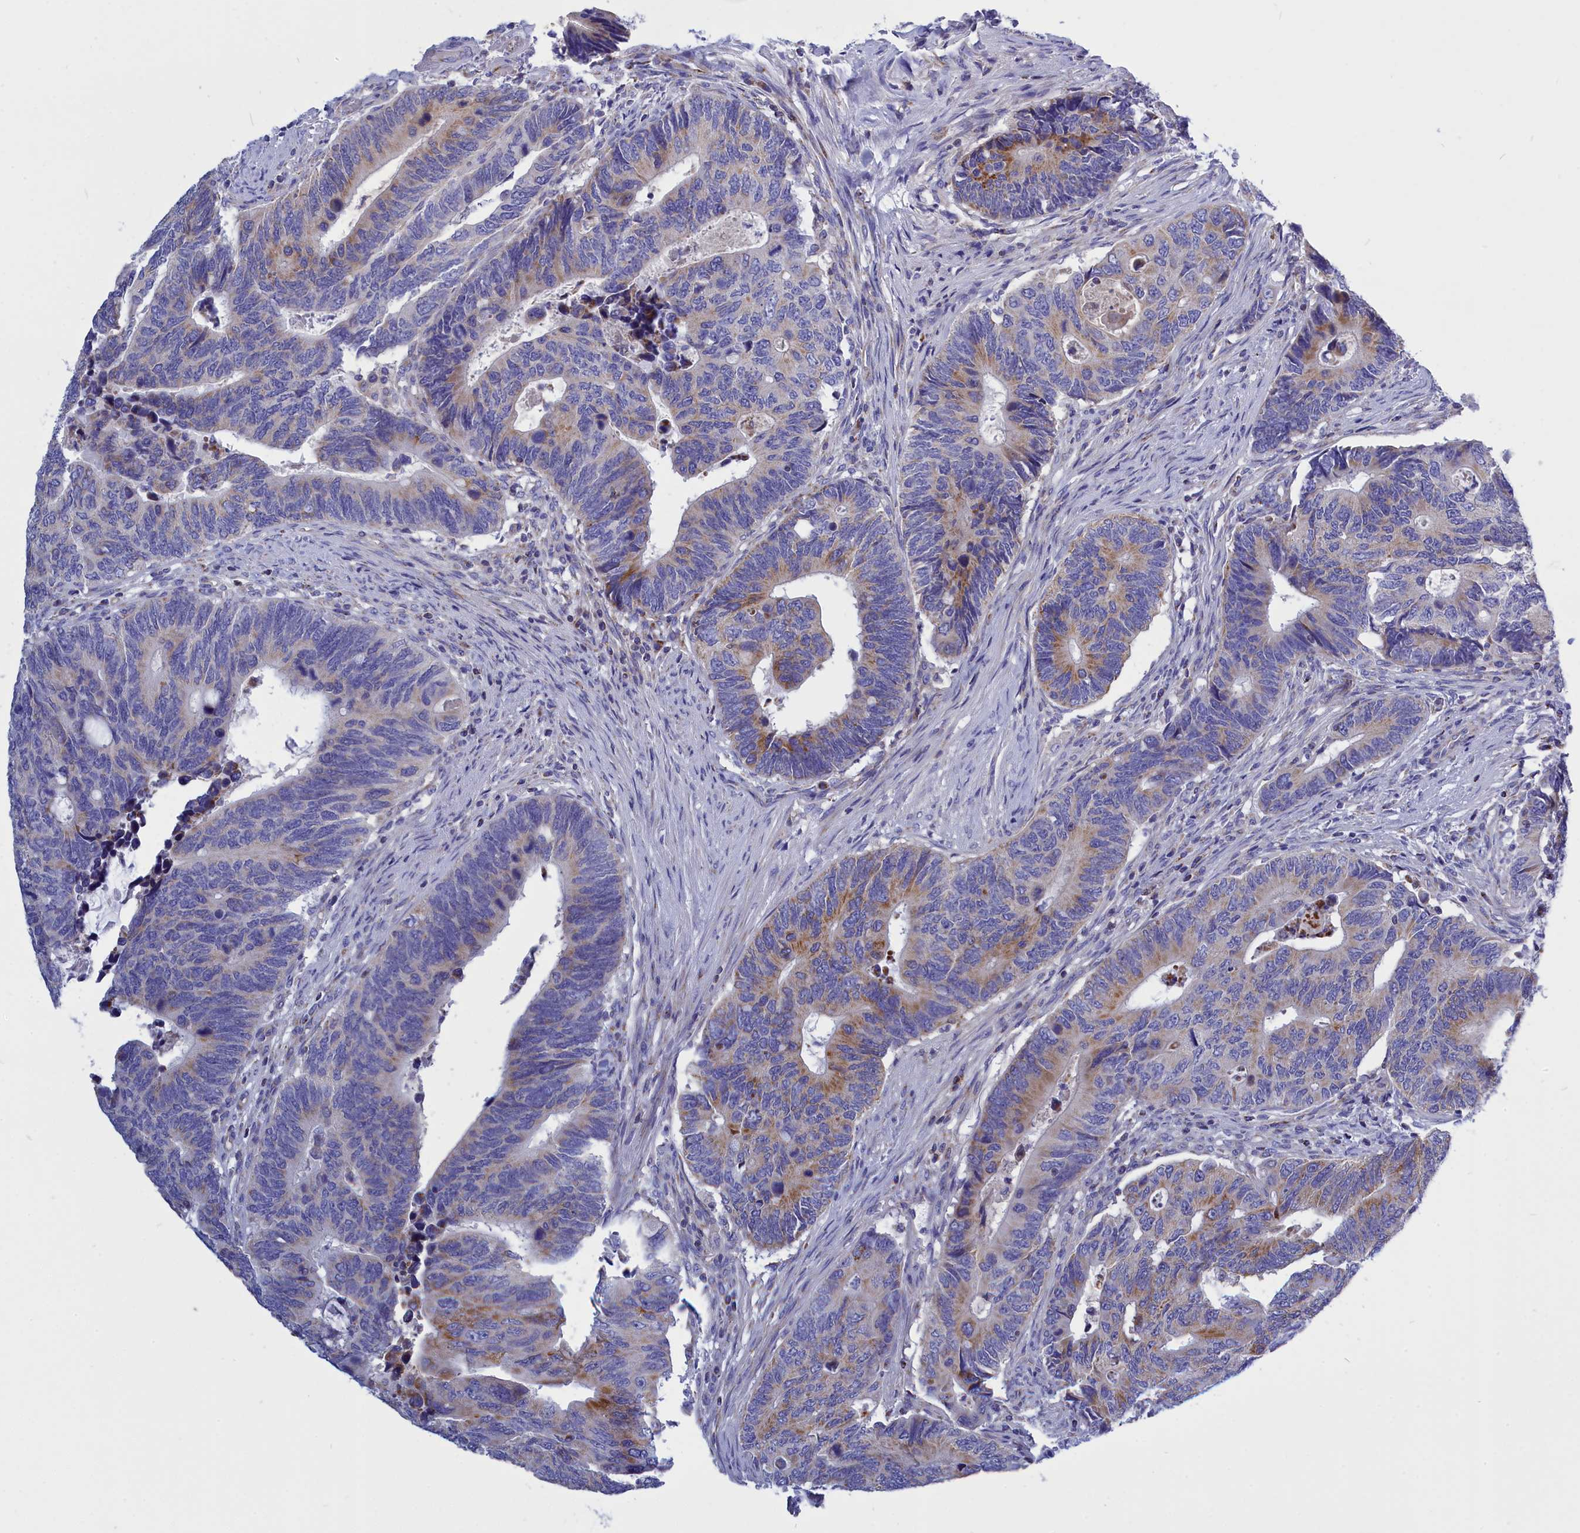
{"staining": {"intensity": "moderate", "quantity": "<25%", "location": "cytoplasmic/membranous"}, "tissue": "colorectal cancer", "cell_type": "Tumor cells", "image_type": "cancer", "snomed": [{"axis": "morphology", "description": "Adenocarcinoma, NOS"}, {"axis": "topography", "description": "Colon"}], "caption": "Adenocarcinoma (colorectal) was stained to show a protein in brown. There is low levels of moderate cytoplasmic/membranous staining in approximately <25% of tumor cells.", "gene": "CCRL2", "patient": {"sex": "male", "age": 87}}